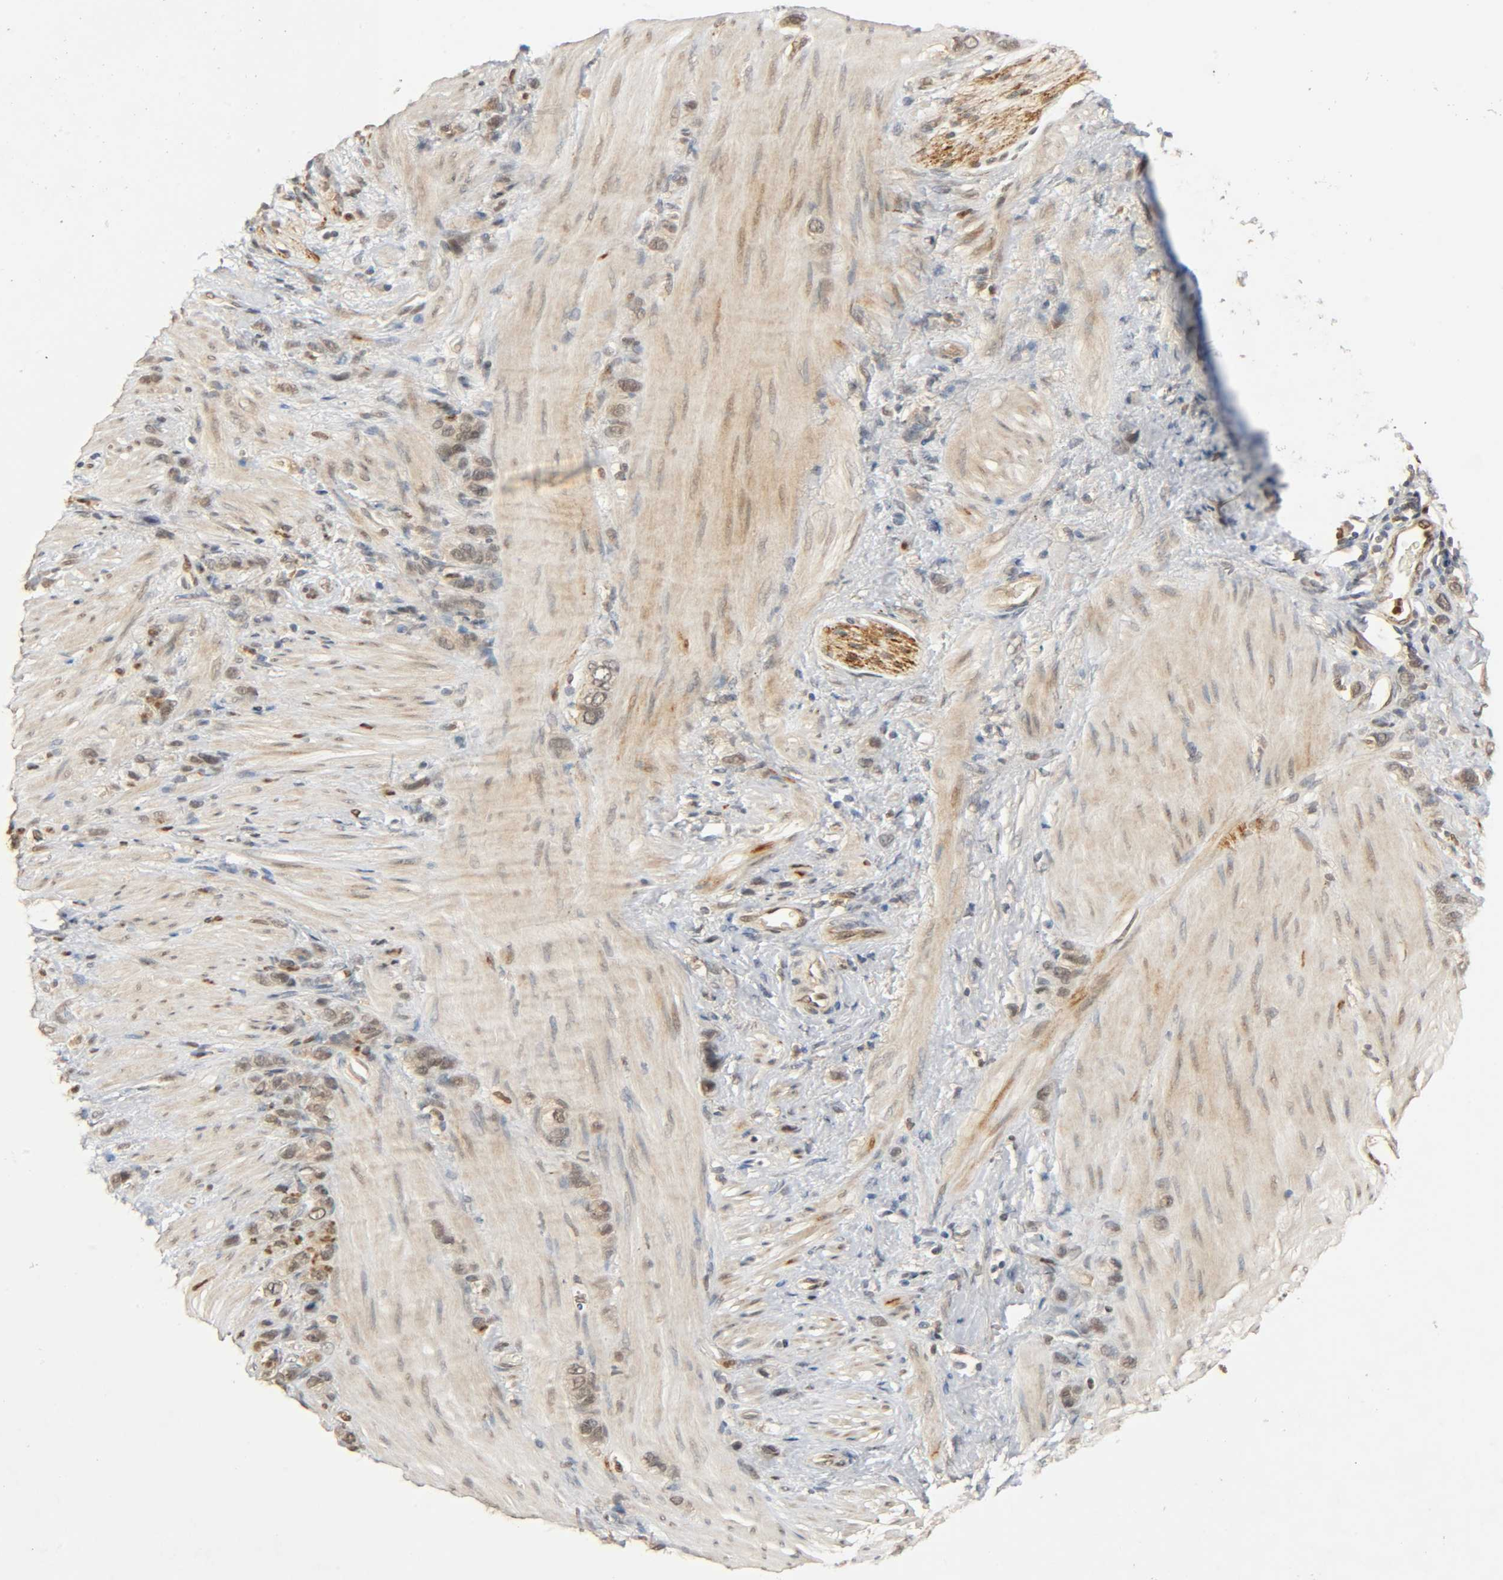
{"staining": {"intensity": "weak", "quantity": ">75%", "location": "cytoplasmic/membranous,nuclear"}, "tissue": "stomach cancer", "cell_type": "Tumor cells", "image_type": "cancer", "snomed": [{"axis": "morphology", "description": "Normal tissue, NOS"}, {"axis": "morphology", "description": "Adenocarcinoma, NOS"}, {"axis": "morphology", "description": "Adenocarcinoma, High grade"}, {"axis": "topography", "description": "Stomach, upper"}, {"axis": "topography", "description": "Stomach"}], "caption": "Immunohistochemical staining of stomach high-grade adenocarcinoma exhibits weak cytoplasmic/membranous and nuclear protein expression in about >75% of tumor cells.", "gene": "ZFPM2", "patient": {"sex": "female", "age": 65}}